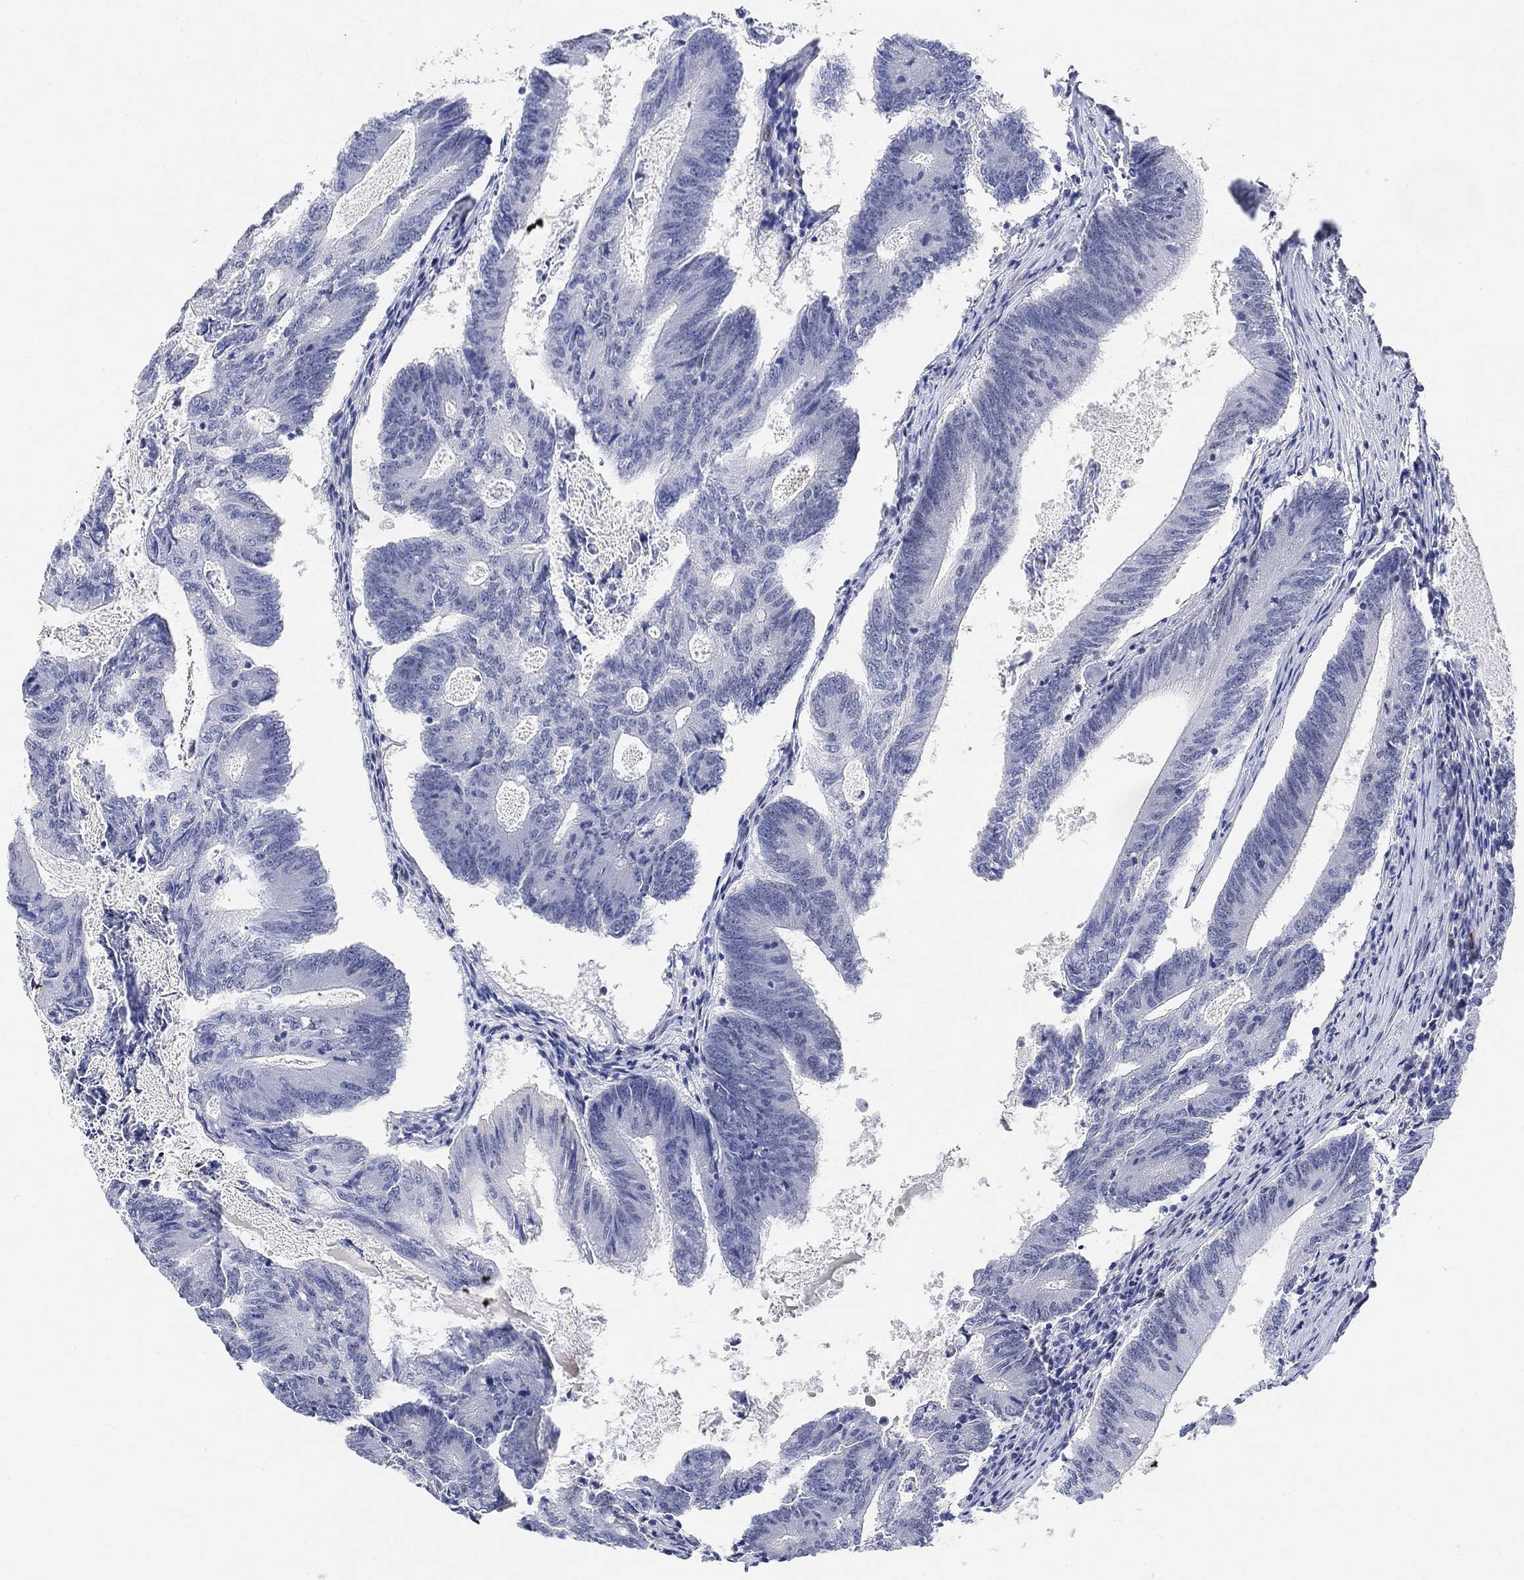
{"staining": {"intensity": "negative", "quantity": "none", "location": "none"}, "tissue": "colorectal cancer", "cell_type": "Tumor cells", "image_type": "cancer", "snomed": [{"axis": "morphology", "description": "Adenocarcinoma, NOS"}, {"axis": "topography", "description": "Colon"}], "caption": "There is no significant positivity in tumor cells of colorectal cancer (adenocarcinoma).", "gene": "PAX6", "patient": {"sex": "female", "age": 70}}